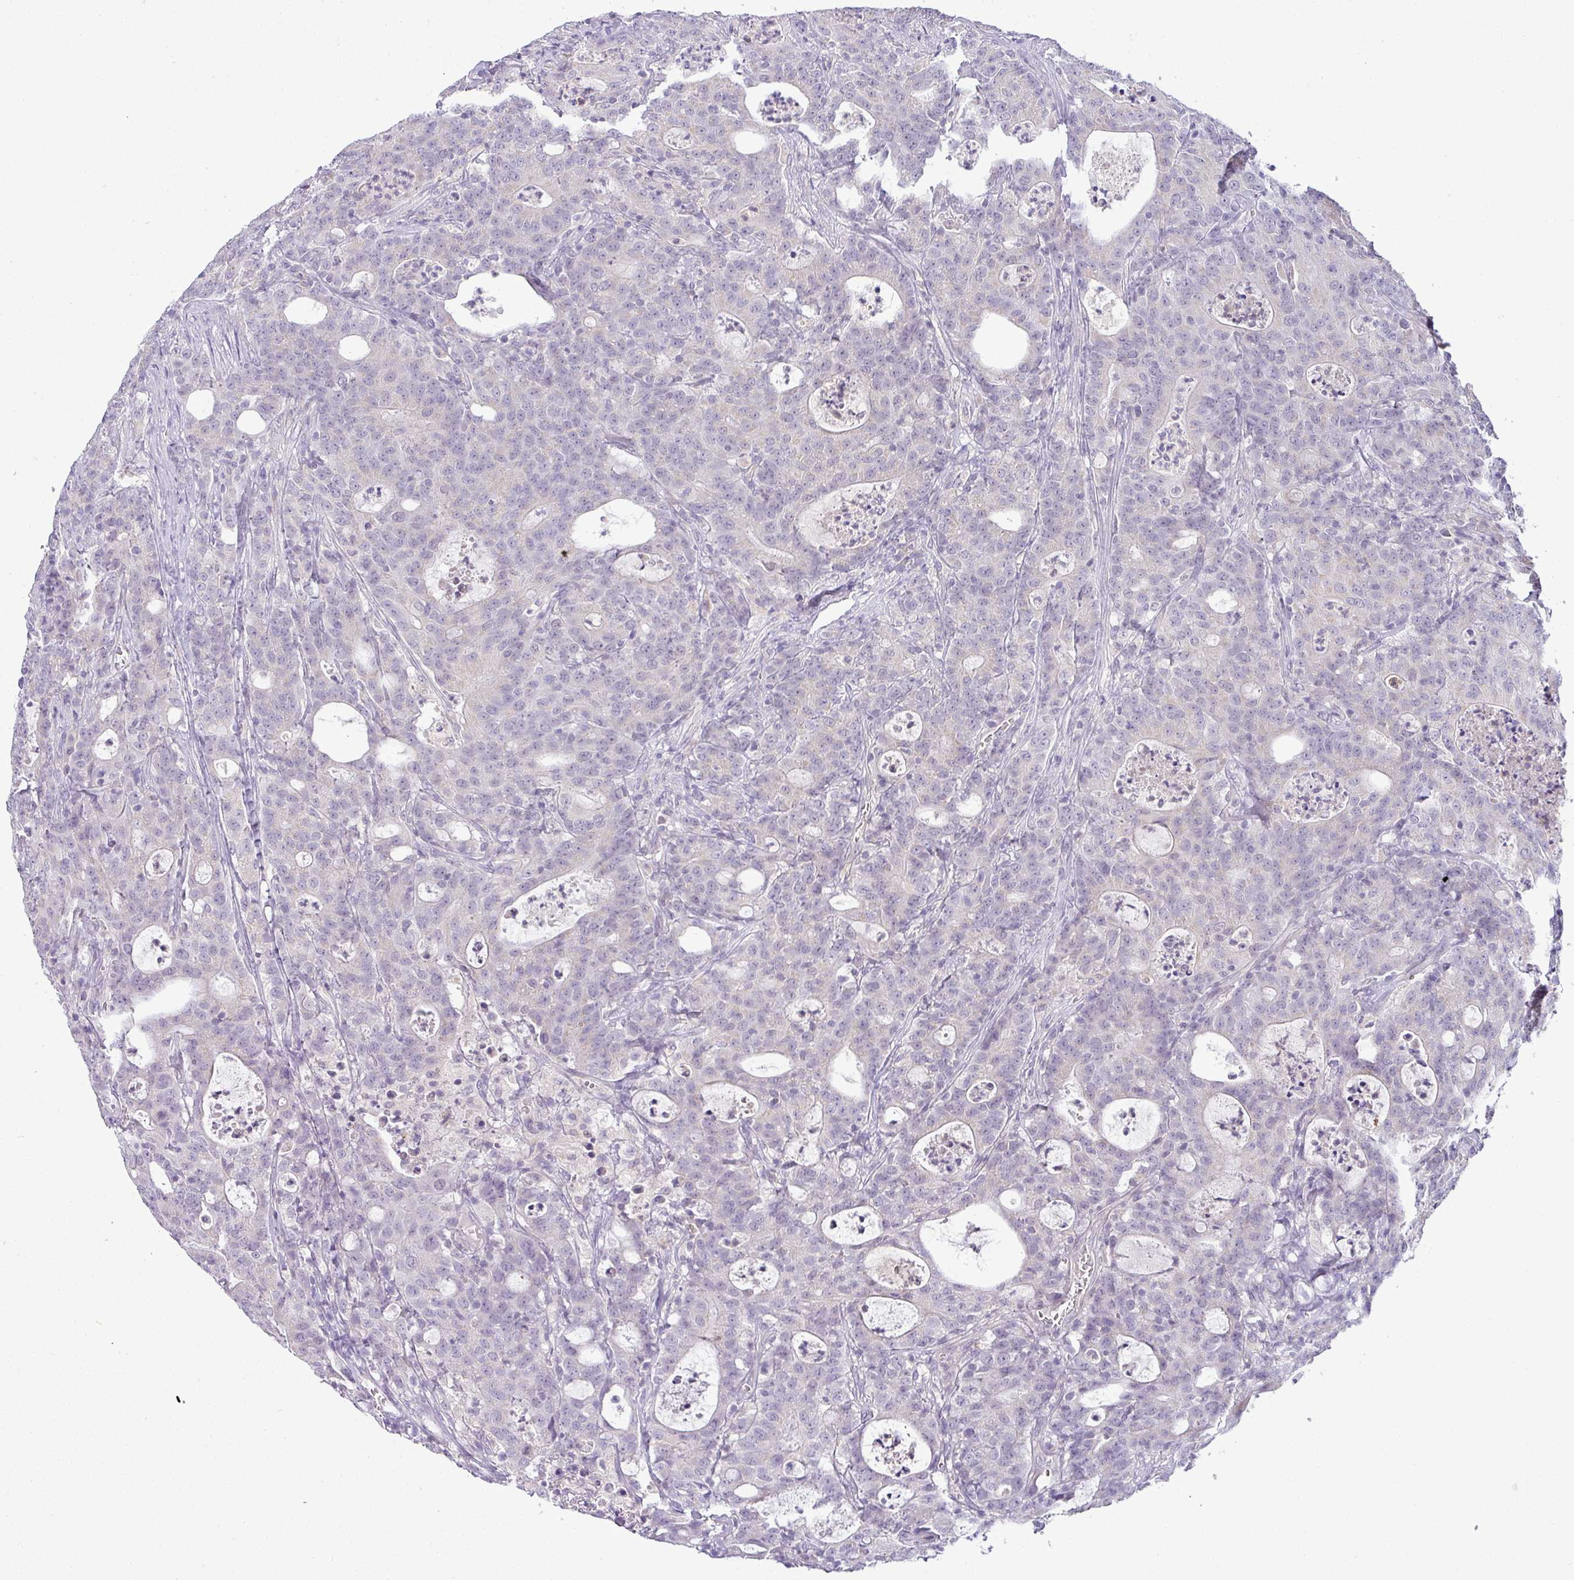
{"staining": {"intensity": "negative", "quantity": "none", "location": "none"}, "tissue": "colorectal cancer", "cell_type": "Tumor cells", "image_type": "cancer", "snomed": [{"axis": "morphology", "description": "Adenocarcinoma, NOS"}, {"axis": "topography", "description": "Colon"}], "caption": "IHC histopathology image of neoplastic tissue: colorectal cancer stained with DAB (3,3'-diaminobenzidine) demonstrates no significant protein staining in tumor cells.", "gene": "HBEGF", "patient": {"sex": "male", "age": 83}}